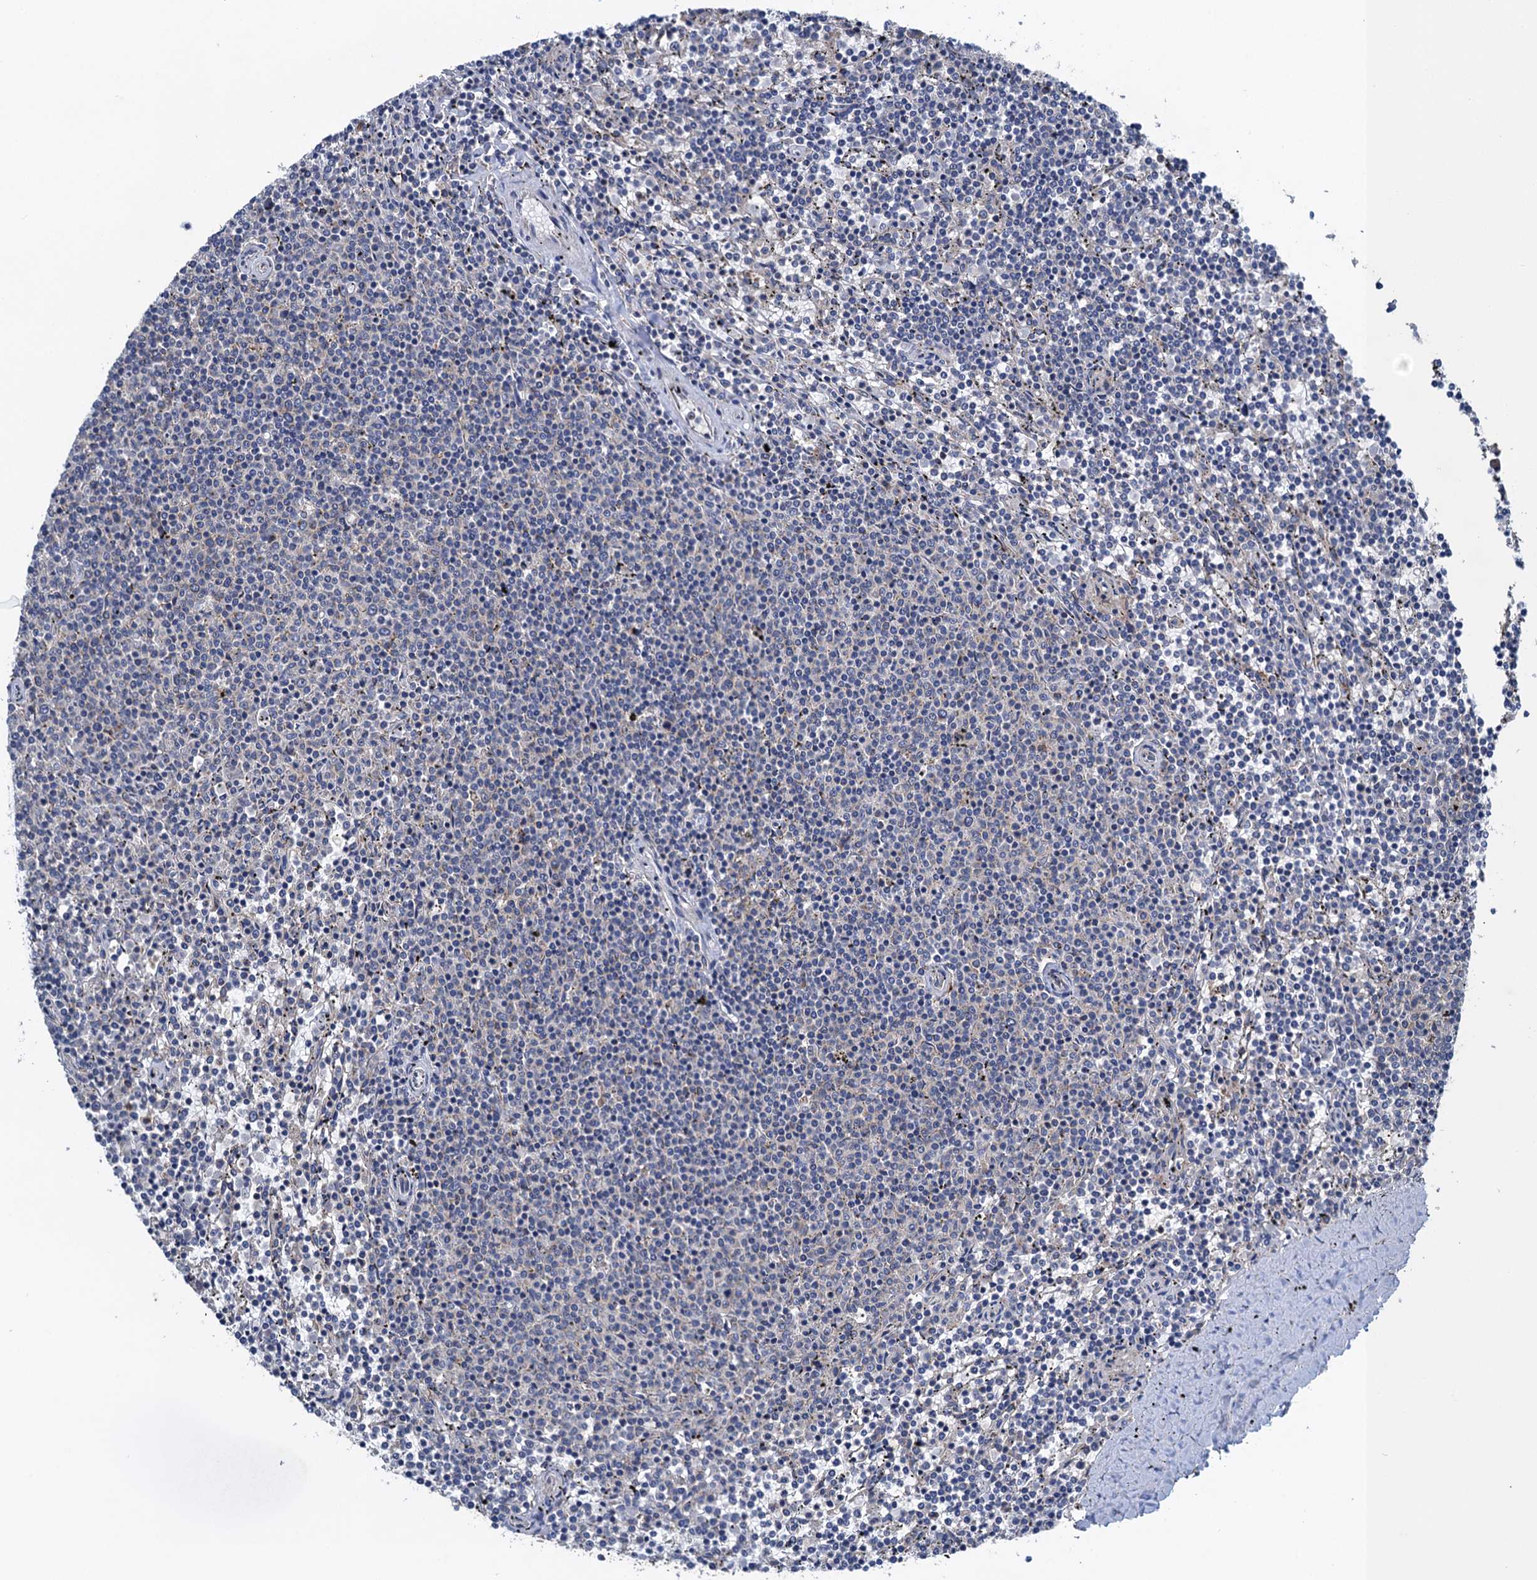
{"staining": {"intensity": "negative", "quantity": "none", "location": "none"}, "tissue": "lymphoma", "cell_type": "Tumor cells", "image_type": "cancer", "snomed": [{"axis": "morphology", "description": "Malignant lymphoma, non-Hodgkin's type, Low grade"}, {"axis": "topography", "description": "Spleen"}], "caption": "This is an IHC photomicrograph of low-grade malignant lymphoma, non-Hodgkin's type. There is no expression in tumor cells.", "gene": "SNAP29", "patient": {"sex": "female", "age": 50}}